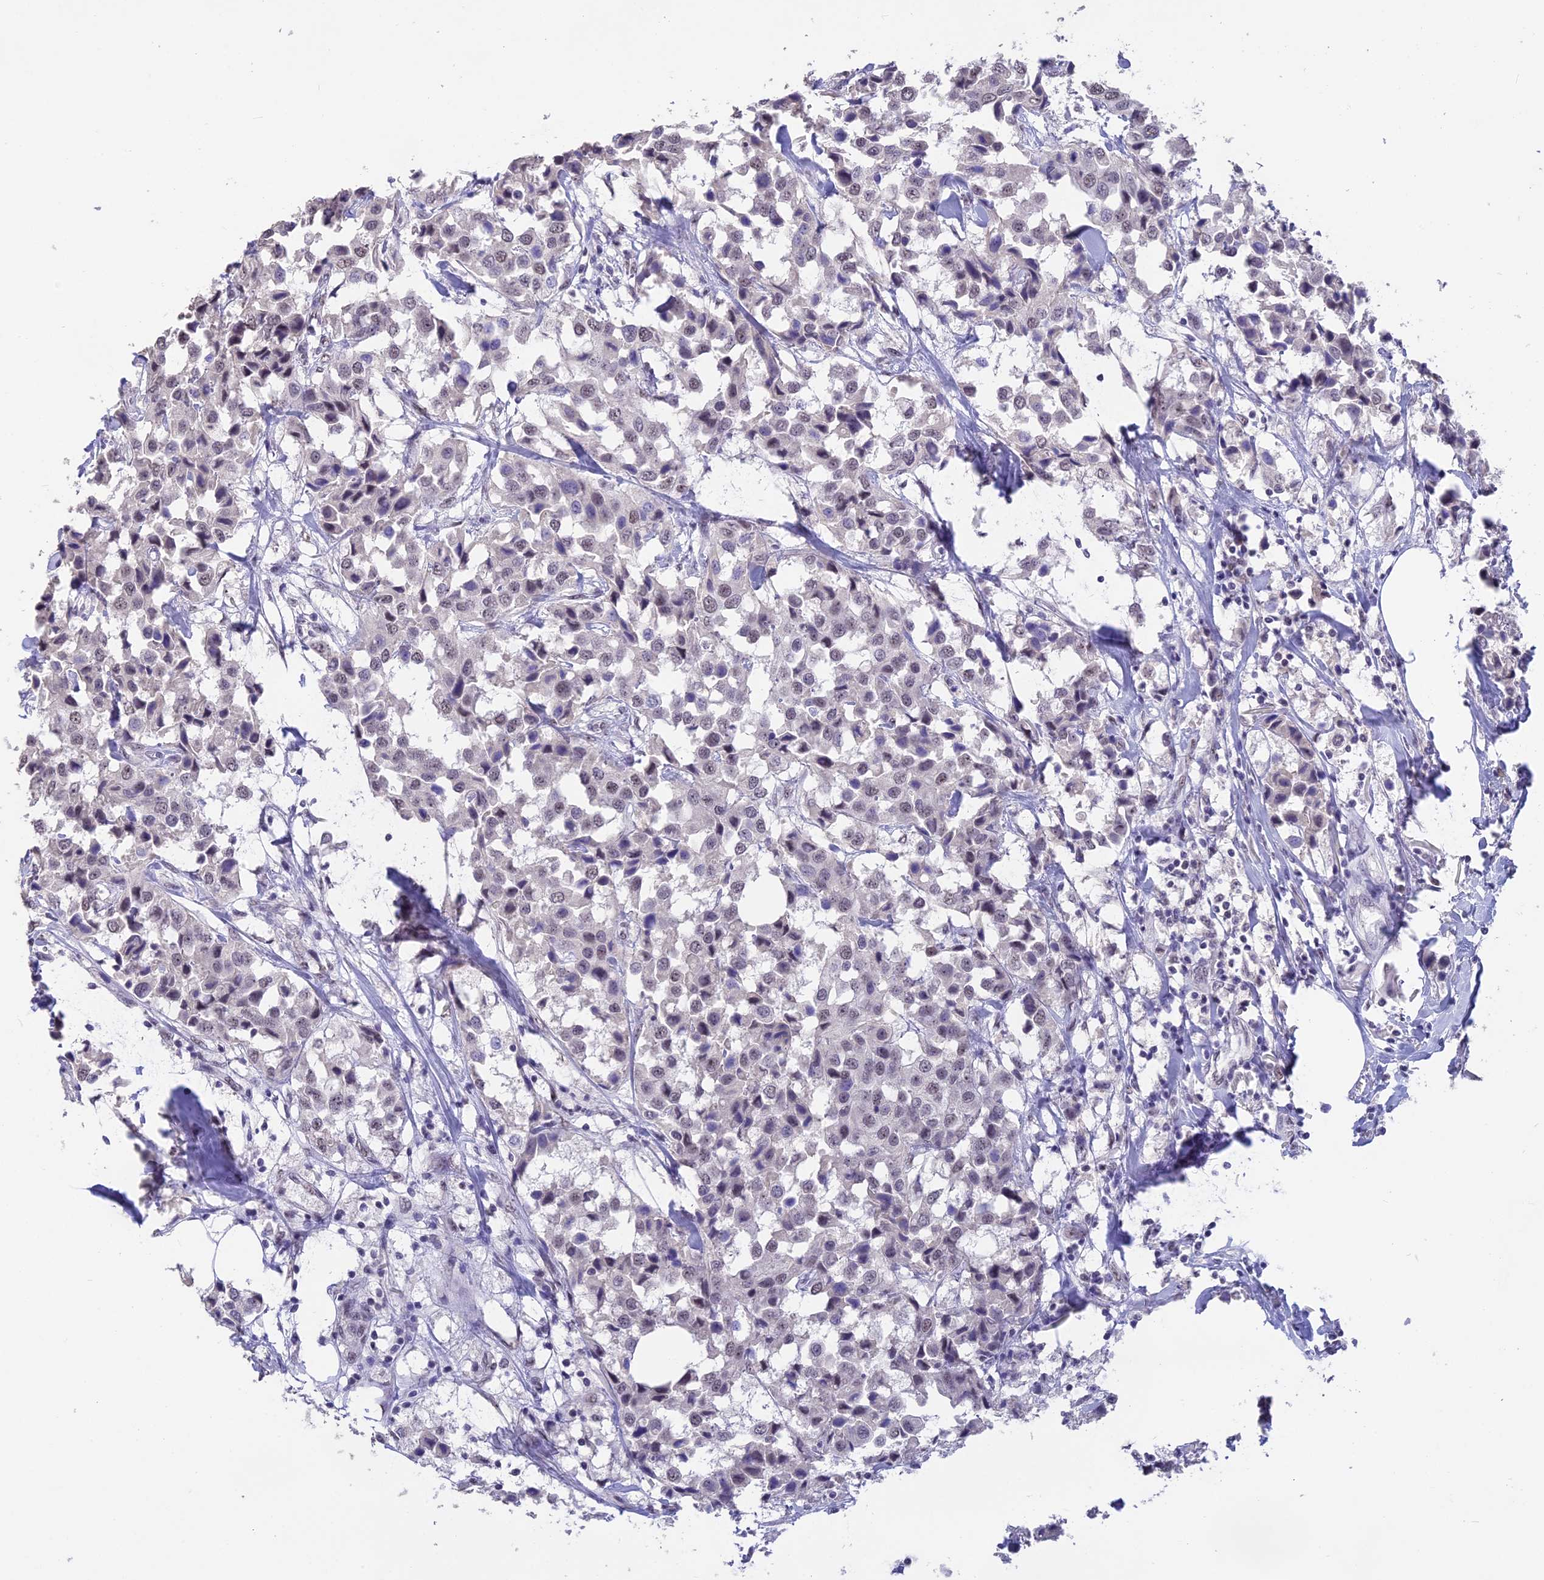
{"staining": {"intensity": "moderate", "quantity": "<25%", "location": "nuclear"}, "tissue": "breast cancer", "cell_type": "Tumor cells", "image_type": "cancer", "snomed": [{"axis": "morphology", "description": "Duct carcinoma"}, {"axis": "topography", "description": "Breast"}], "caption": "Breast cancer (infiltrating ductal carcinoma) was stained to show a protein in brown. There is low levels of moderate nuclear positivity in approximately <25% of tumor cells.", "gene": "SETD2", "patient": {"sex": "female", "age": 80}}